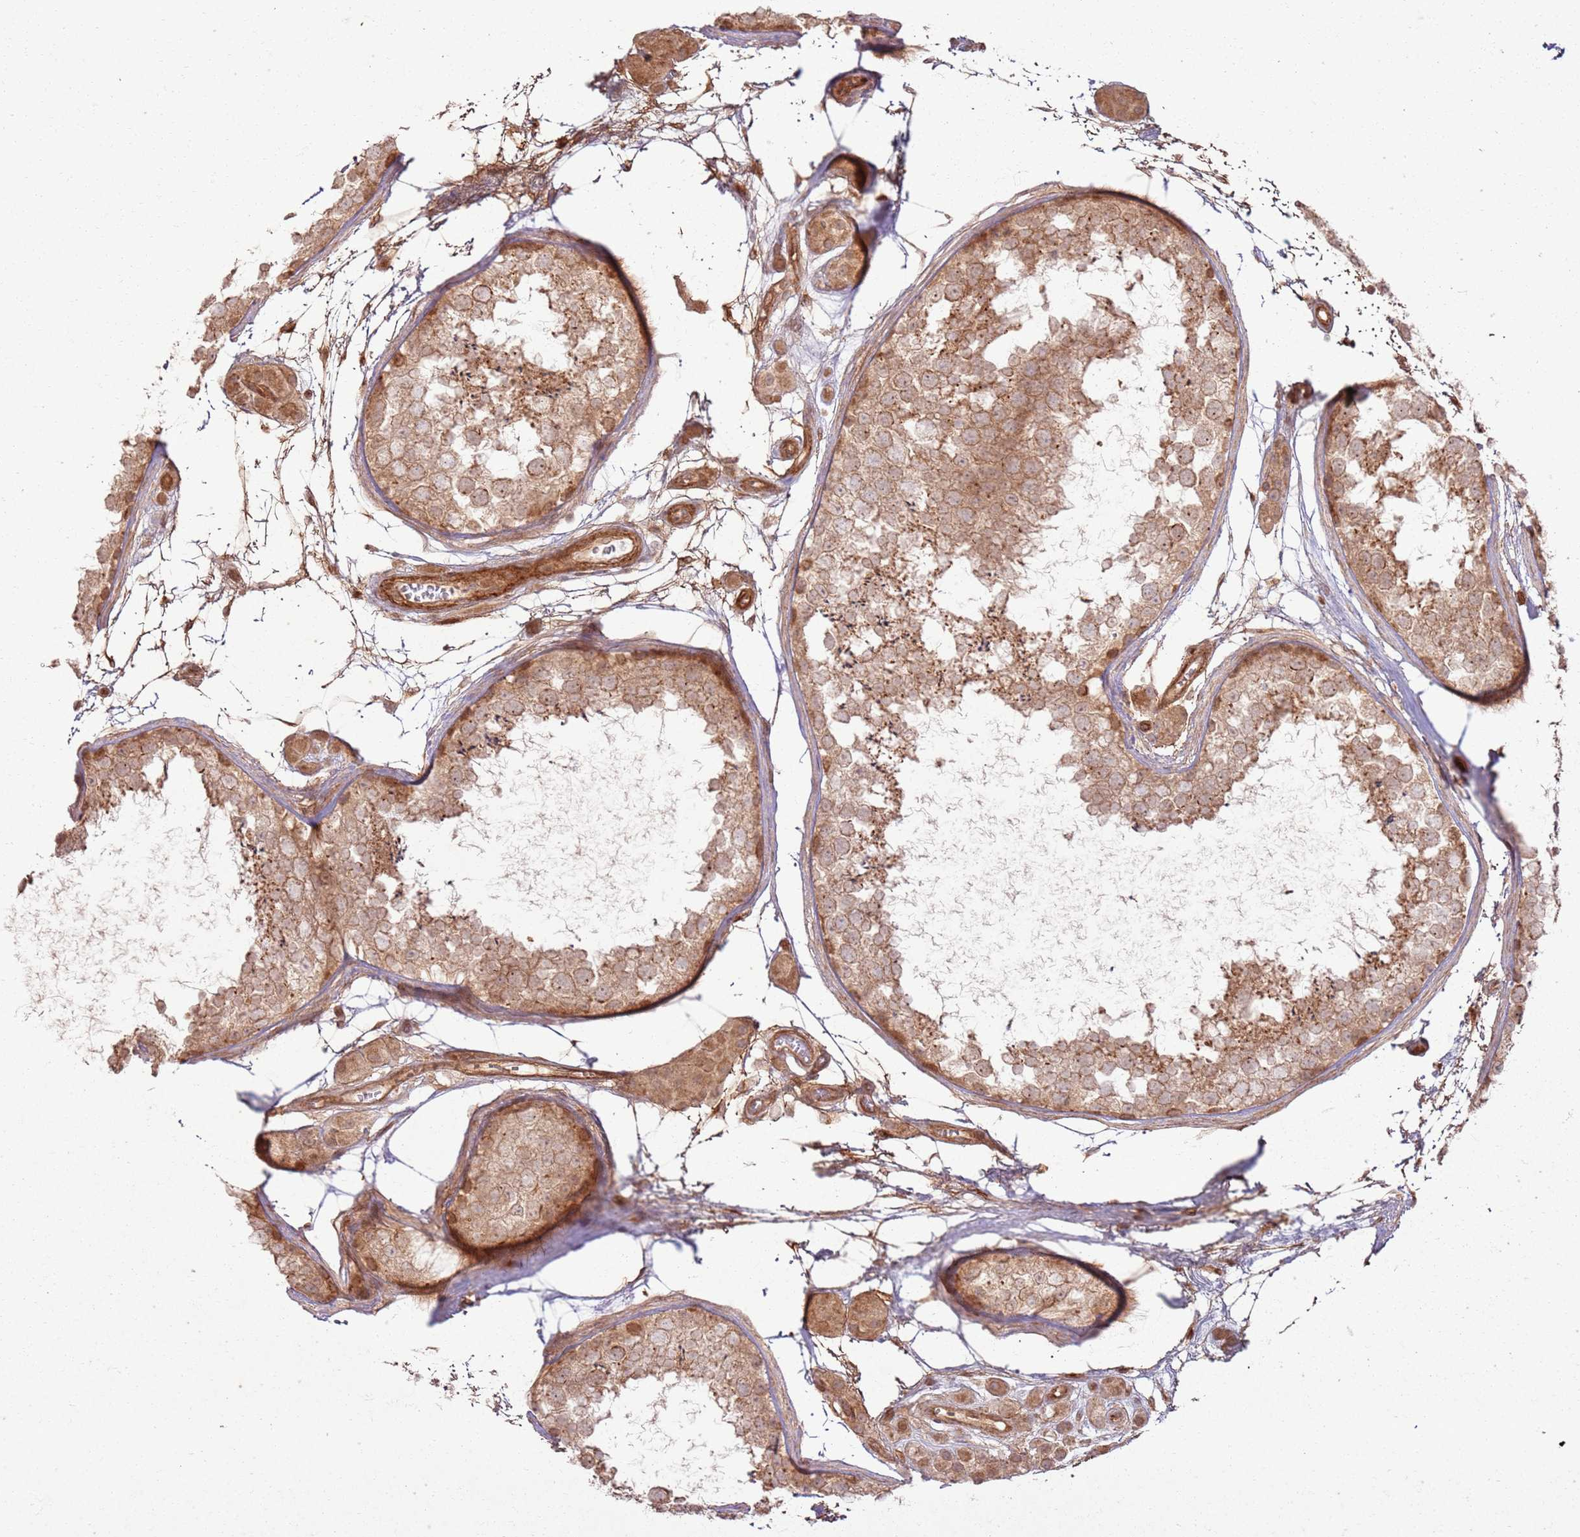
{"staining": {"intensity": "moderate", "quantity": ">75%", "location": "cytoplasmic/membranous,nuclear"}, "tissue": "testis", "cell_type": "Cells in seminiferous ducts", "image_type": "normal", "snomed": [{"axis": "morphology", "description": "Normal tissue, NOS"}, {"axis": "topography", "description": "Testis"}], "caption": "A medium amount of moderate cytoplasmic/membranous,nuclear staining is identified in about >75% of cells in seminiferous ducts in benign testis.", "gene": "ZNF623", "patient": {"sex": "male", "age": 56}}